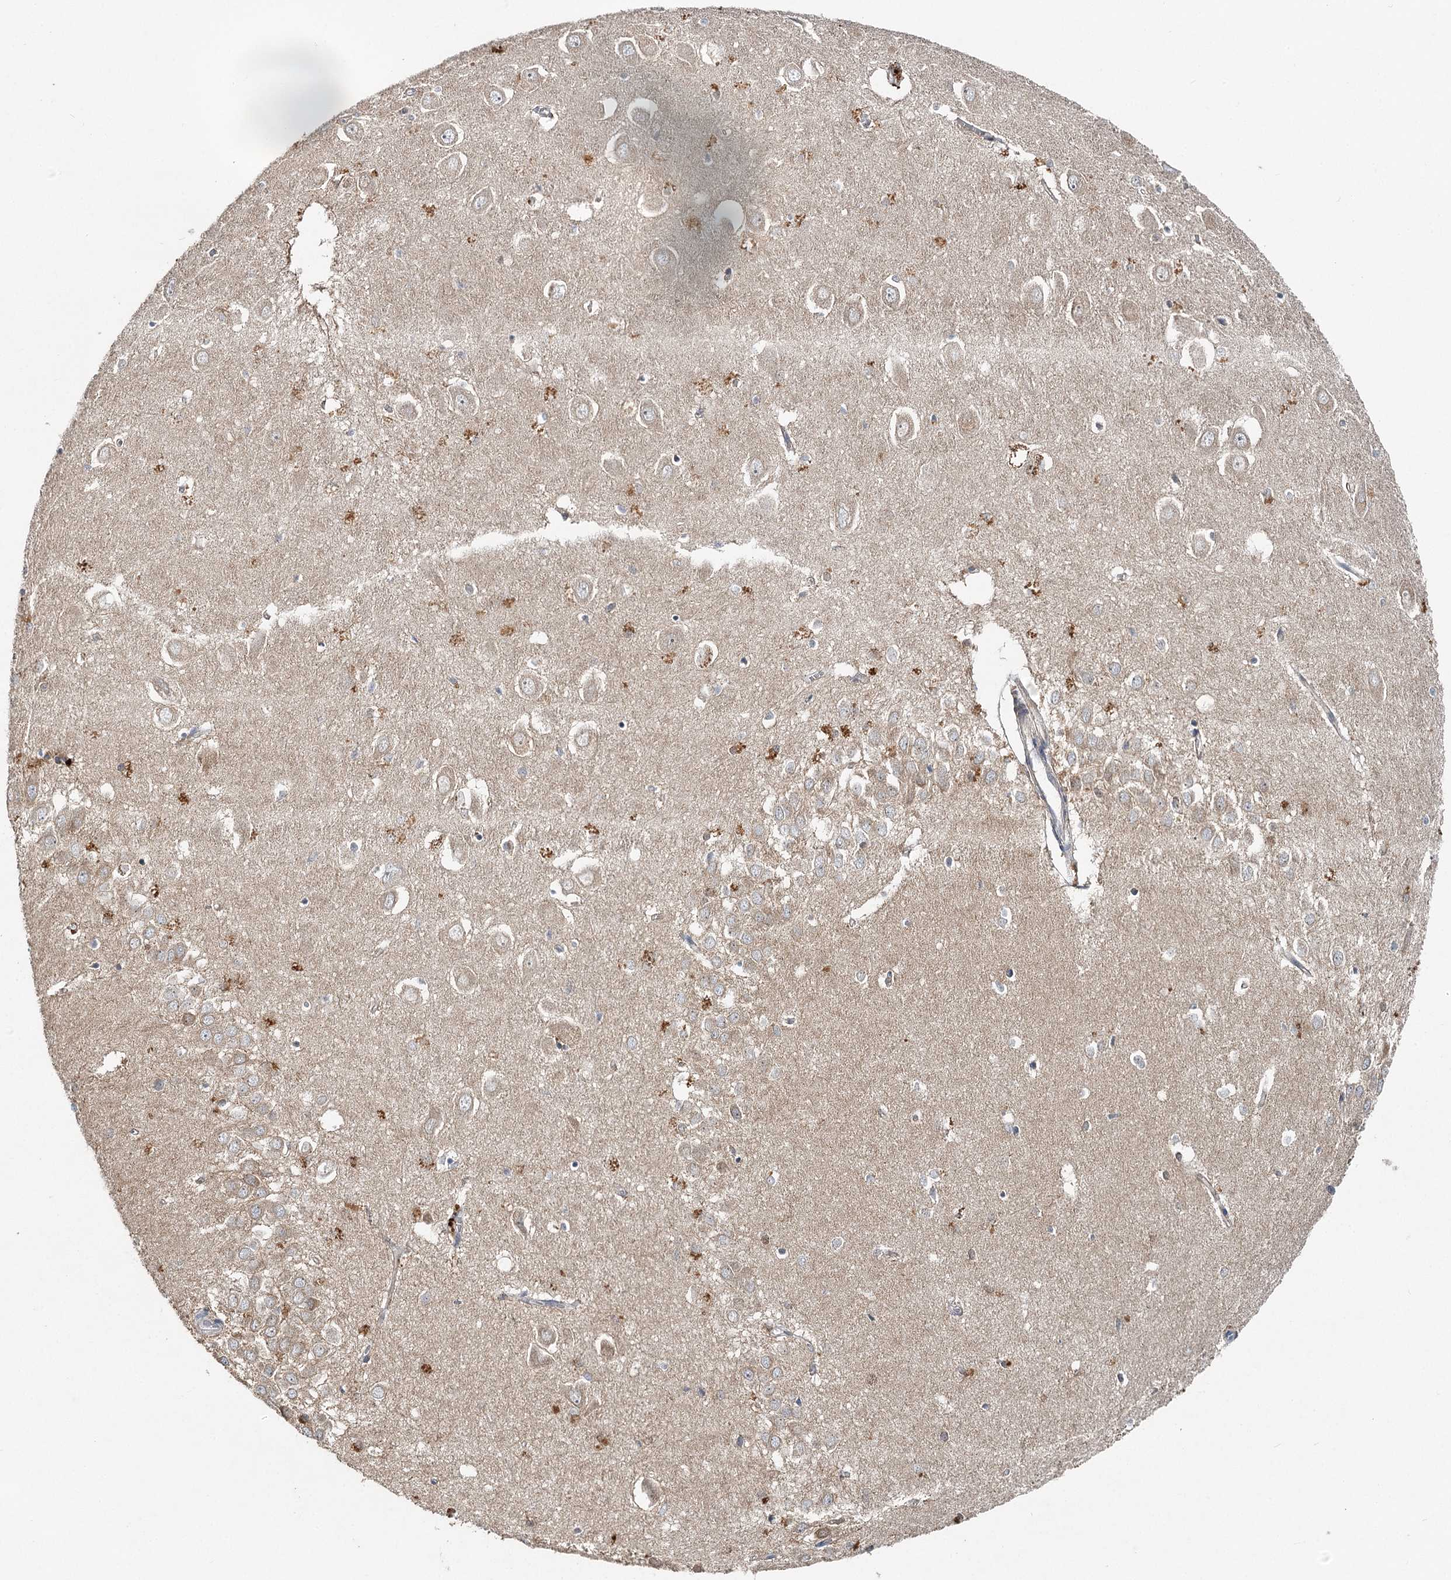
{"staining": {"intensity": "negative", "quantity": "none", "location": "none"}, "tissue": "hippocampus", "cell_type": "Glial cells", "image_type": "normal", "snomed": [{"axis": "morphology", "description": "Normal tissue, NOS"}, {"axis": "topography", "description": "Hippocampus"}], "caption": "IHC histopathology image of normal hippocampus: hippocampus stained with DAB (3,3'-diaminobenzidine) exhibits no significant protein positivity in glial cells. The staining is performed using DAB (3,3'-diaminobenzidine) brown chromogen with nuclei counter-stained in using hematoxylin.", "gene": "PYROXD2", "patient": {"sex": "female", "age": 64}}